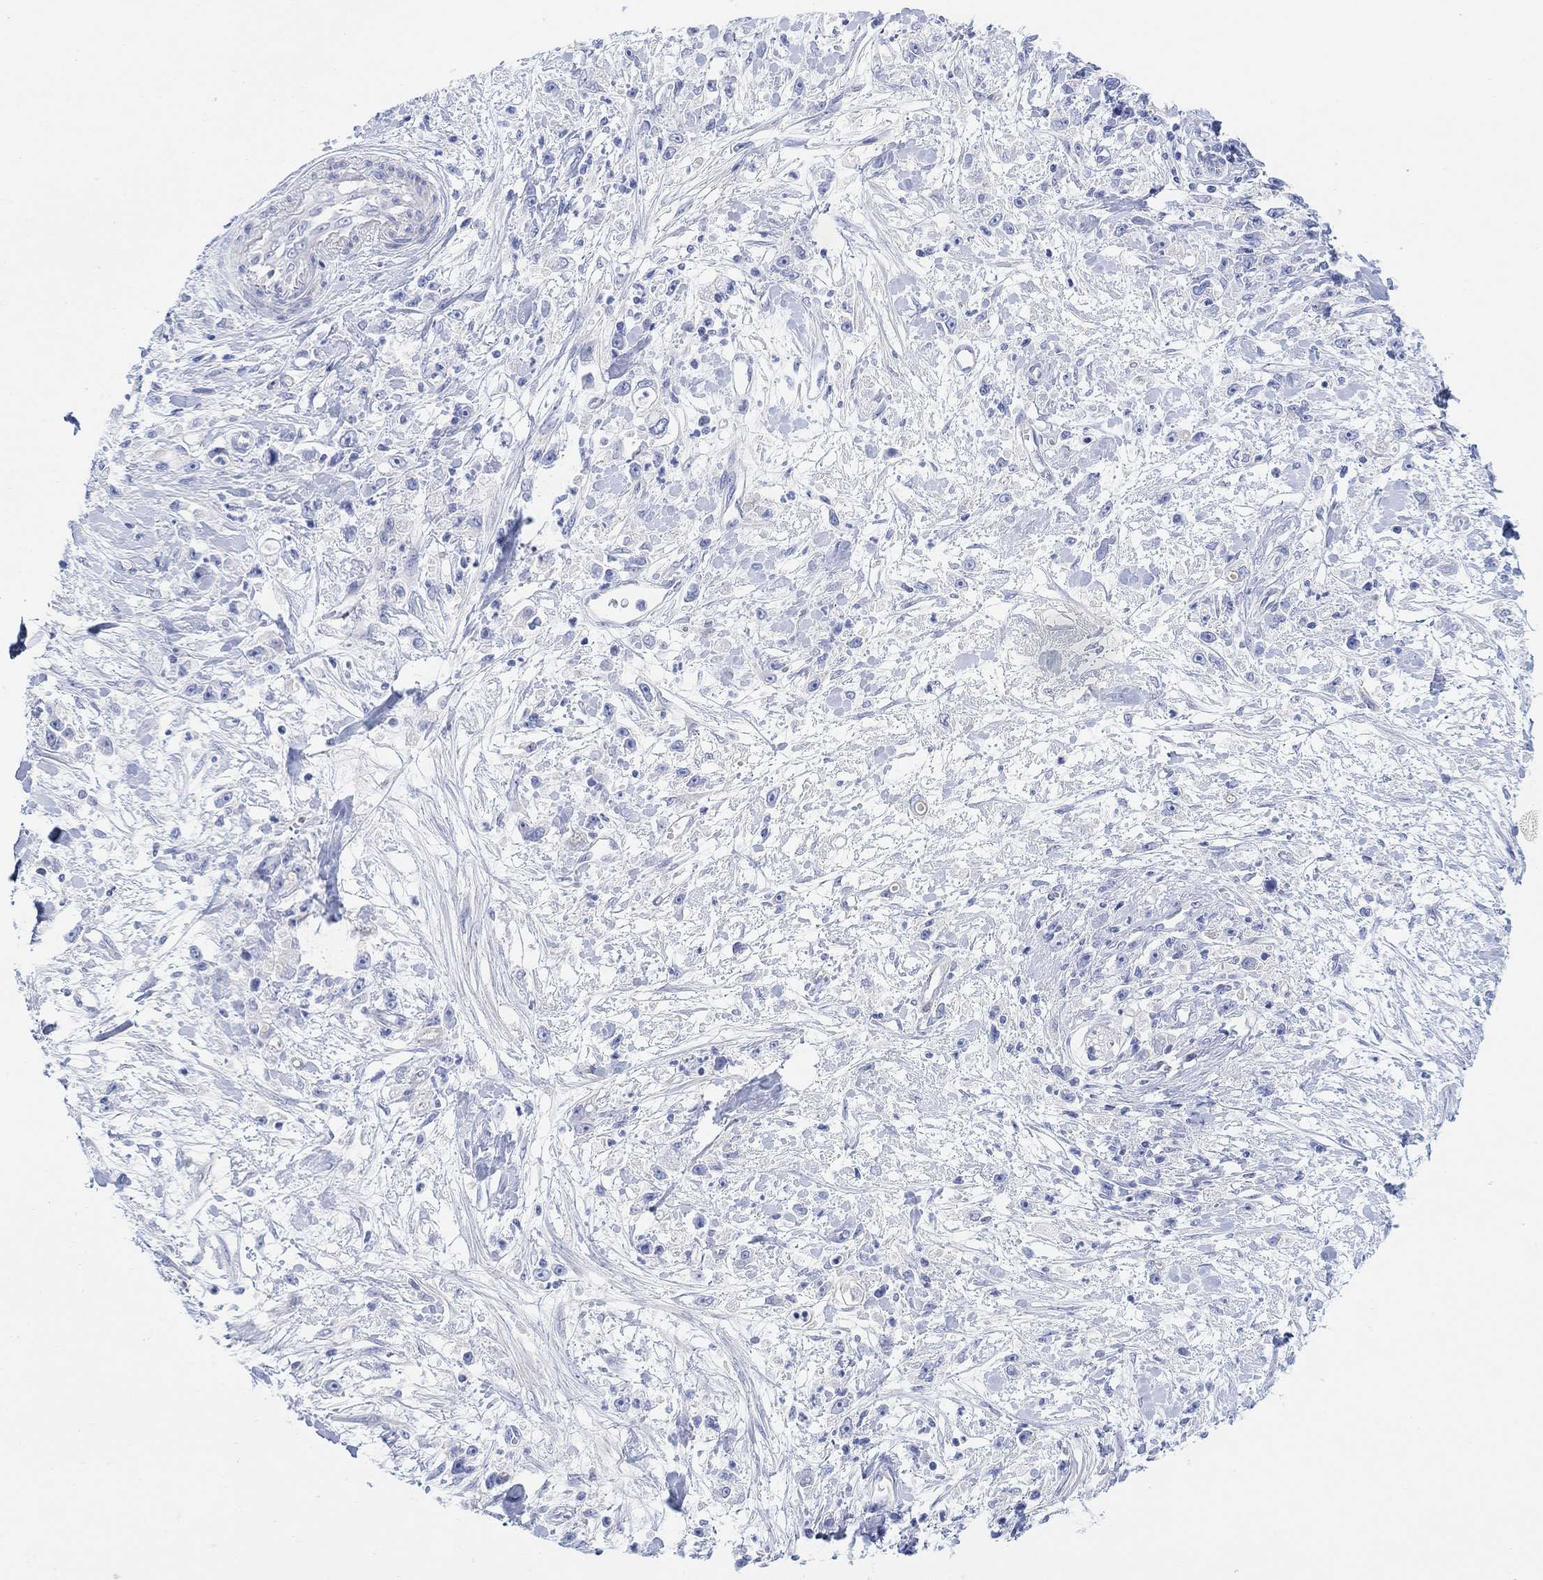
{"staining": {"intensity": "negative", "quantity": "none", "location": "none"}, "tissue": "stomach cancer", "cell_type": "Tumor cells", "image_type": "cancer", "snomed": [{"axis": "morphology", "description": "Adenocarcinoma, NOS"}, {"axis": "topography", "description": "Stomach"}], "caption": "Human stomach cancer (adenocarcinoma) stained for a protein using immunohistochemistry (IHC) demonstrates no positivity in tumor cells.", "gene": "TLDC2", "patient": {"sex": "female", "age": 59}}